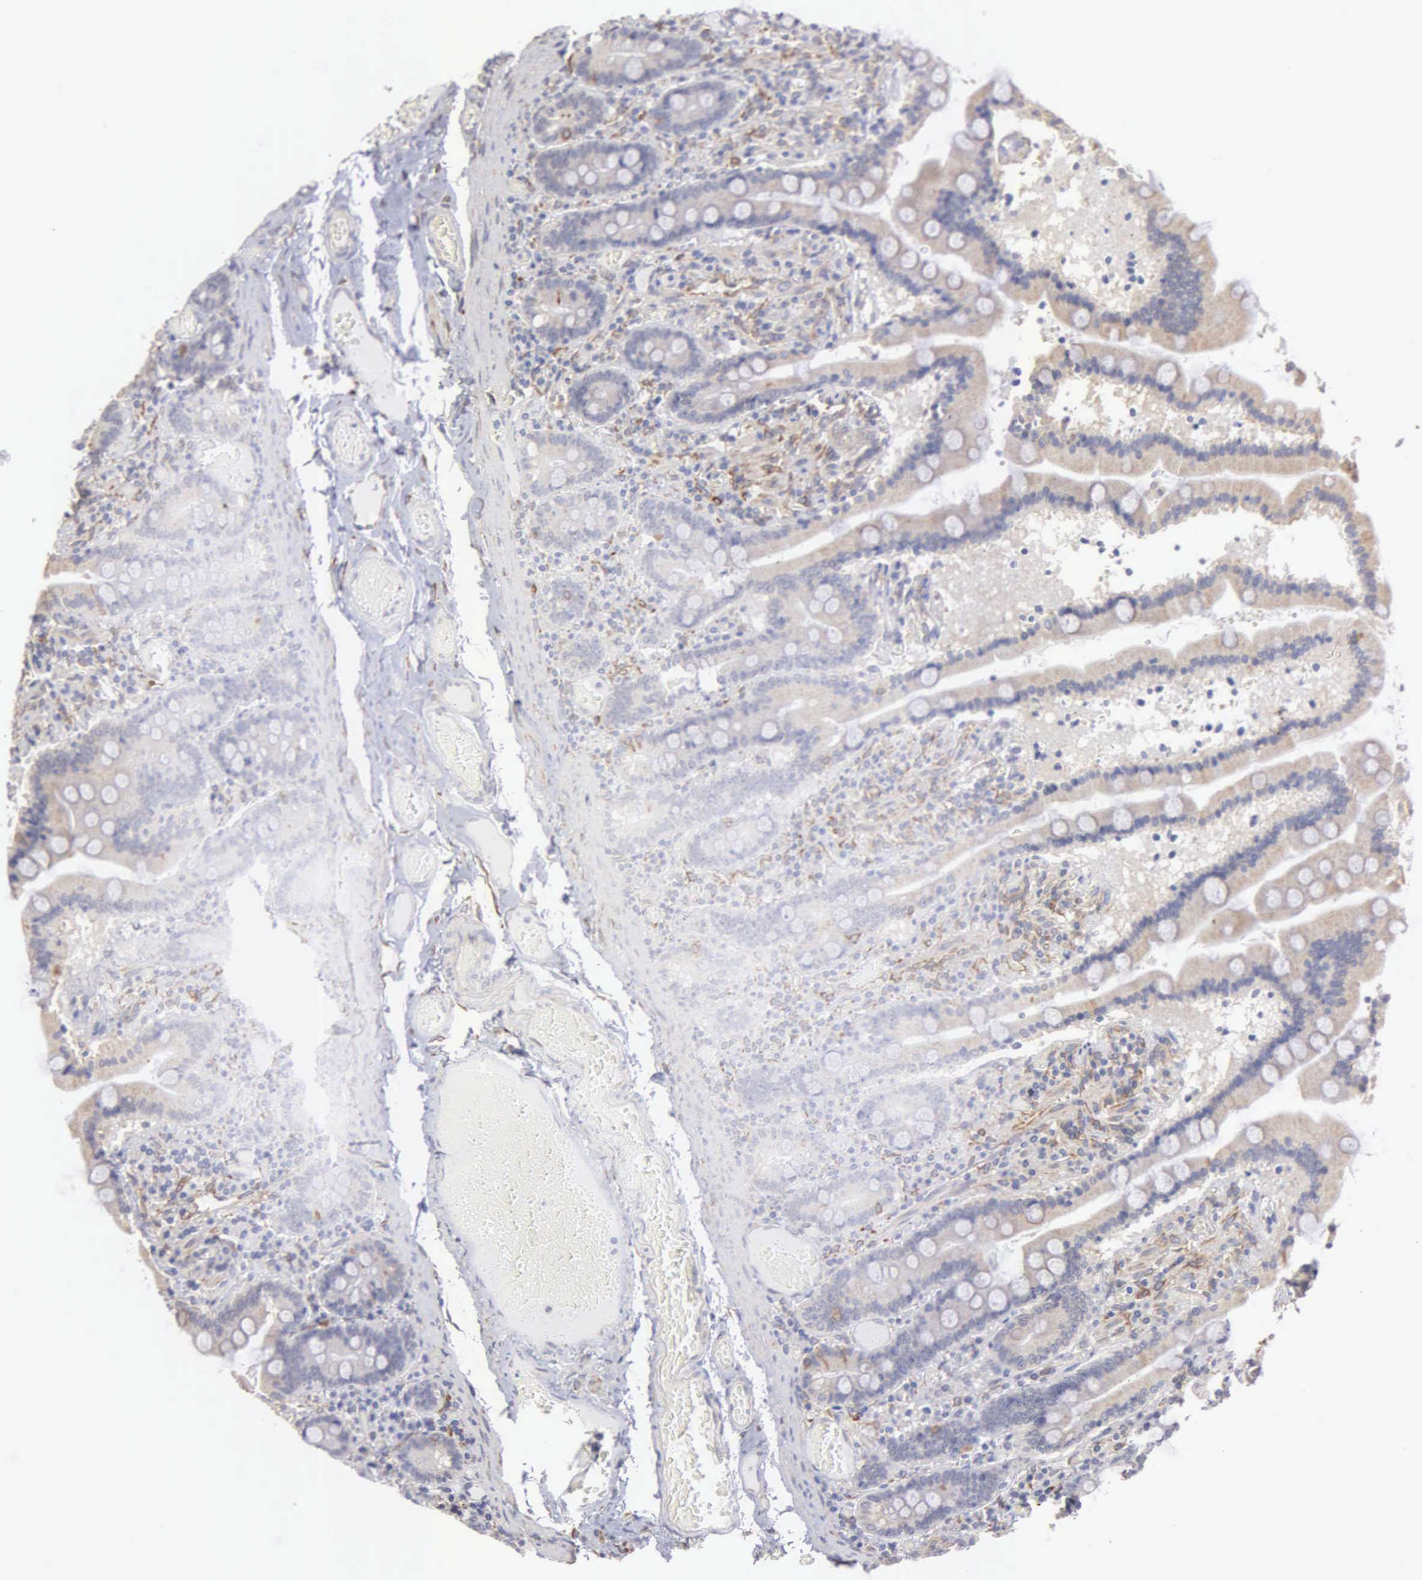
{"staining": {"intensity": "negative", "quantity": "none", "location": "none"}, "tissue": "small intestine", "cell_type": "Glandular cells", "image_type": "normal", "snomed": [{"axis": "morphology", "description": "Normal tissue, NOS"}, {"axis": "topography", "description": "Small intestine"}], "caption": "A micrograph of human small intestine is negative for staining in glandular cells. (Brightfield microscopy of DAB immunohistochemistry at high magnification).", "gene": "LIN52", "patient": {"sex": "male", "age": 59}}